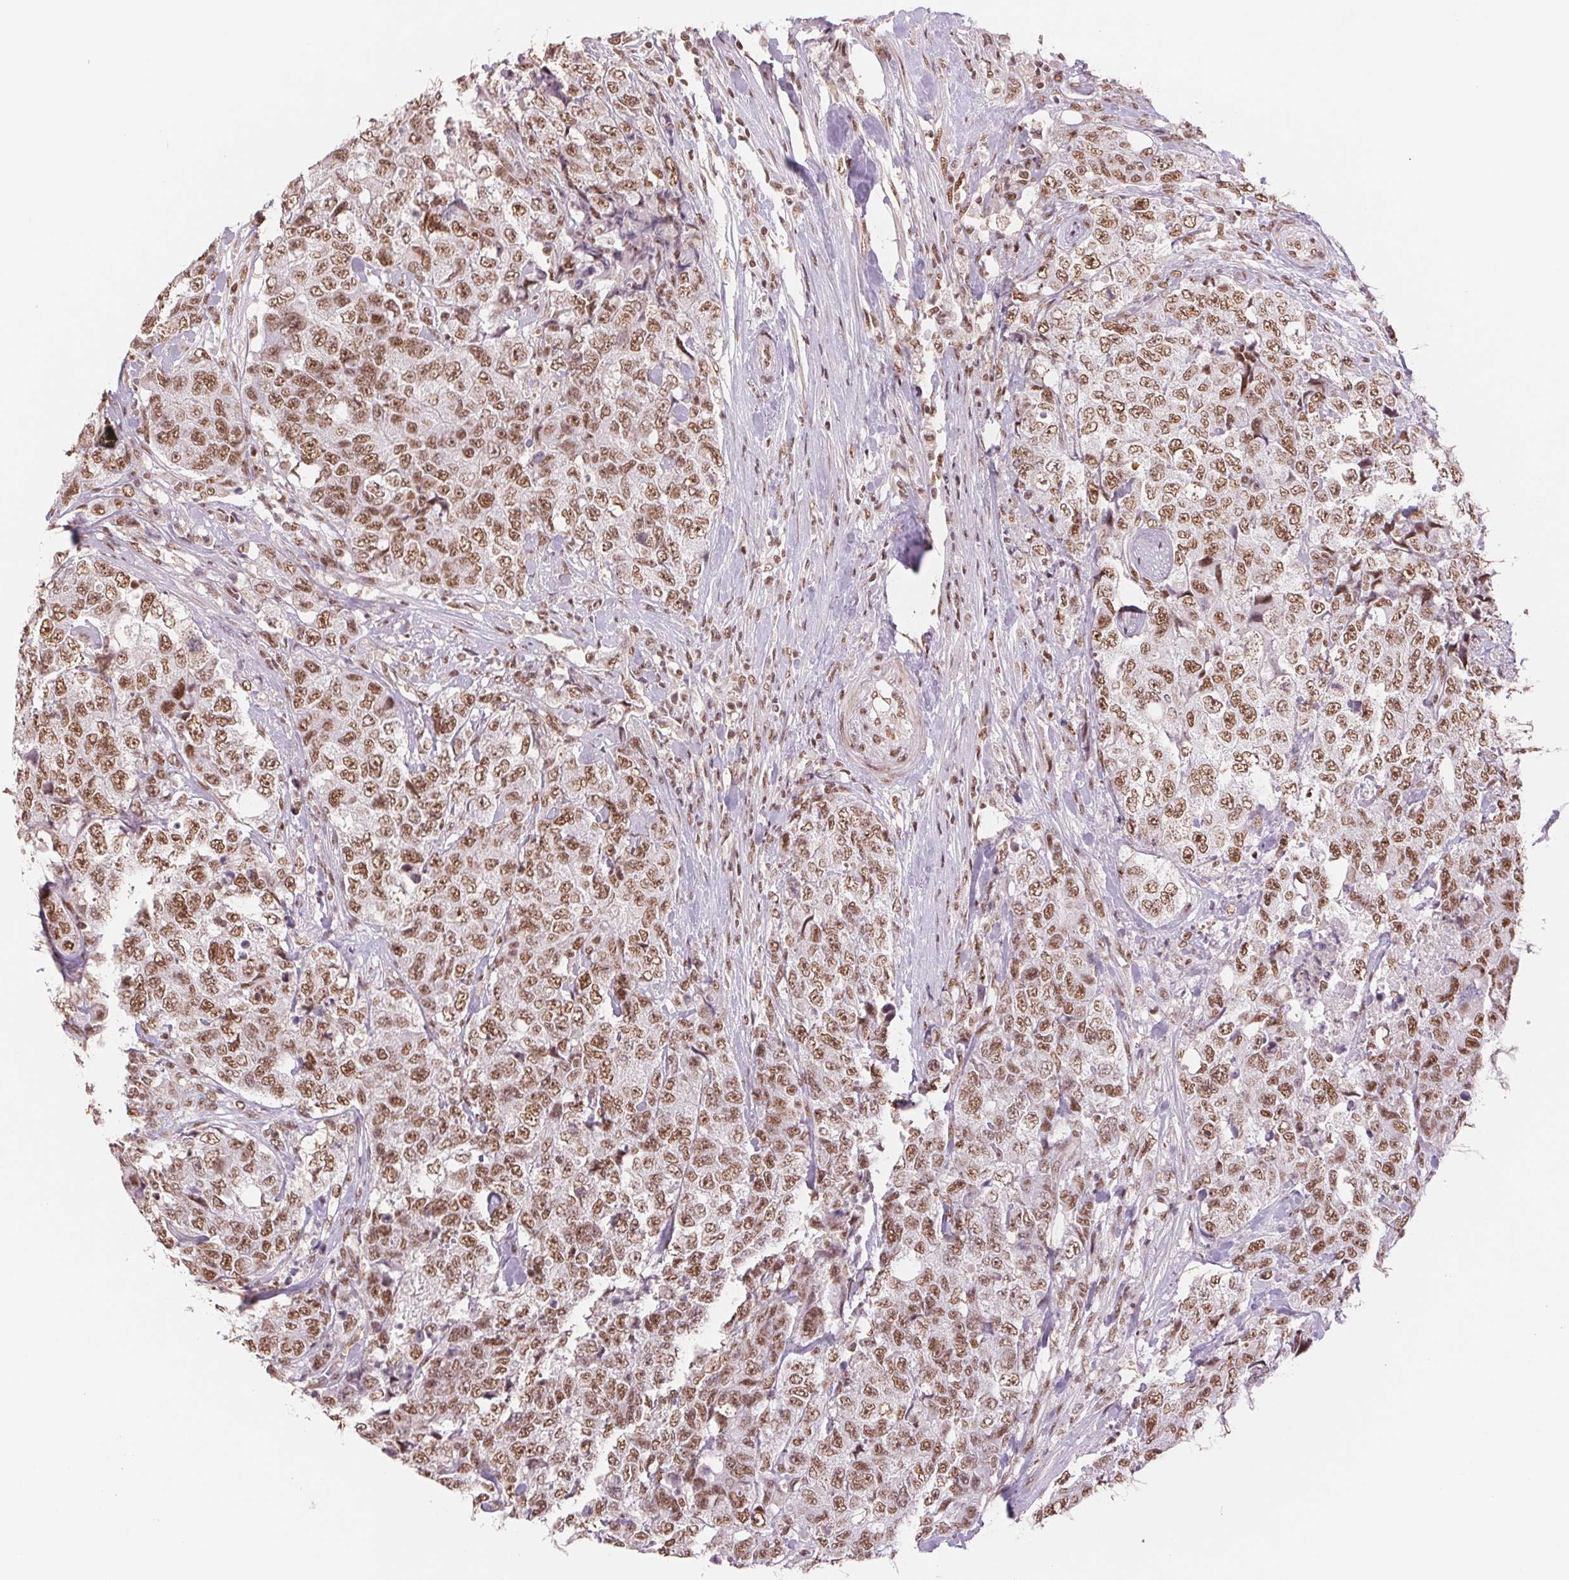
{"staining": {"intensity": "strong", "quantity": ">75%", "location": "nuclear"}, "tissue": "urothelial cancer", "cell_type": "Tumor cells", "image_type": "cancer", "snomed": [{"axis": "morphology", "description": "Urothelial carcinoma, High grade"}, {"axis": "topography", "description": "Urinary bladder"}], "caption": "High-grade urothelial carcinoma tissue demonstrates strong nuclear expression in about >75% of tumor cells, visualized by immunohistochemistry. The protein of interest is stained brown, and the nuclei are stained in blue (DAB (3,3'-diaminobenzidine) IHC with brightfield microscopy, high magnification).", "gene": "SREK1", "patient": {"sex": "female", "age": 78}}